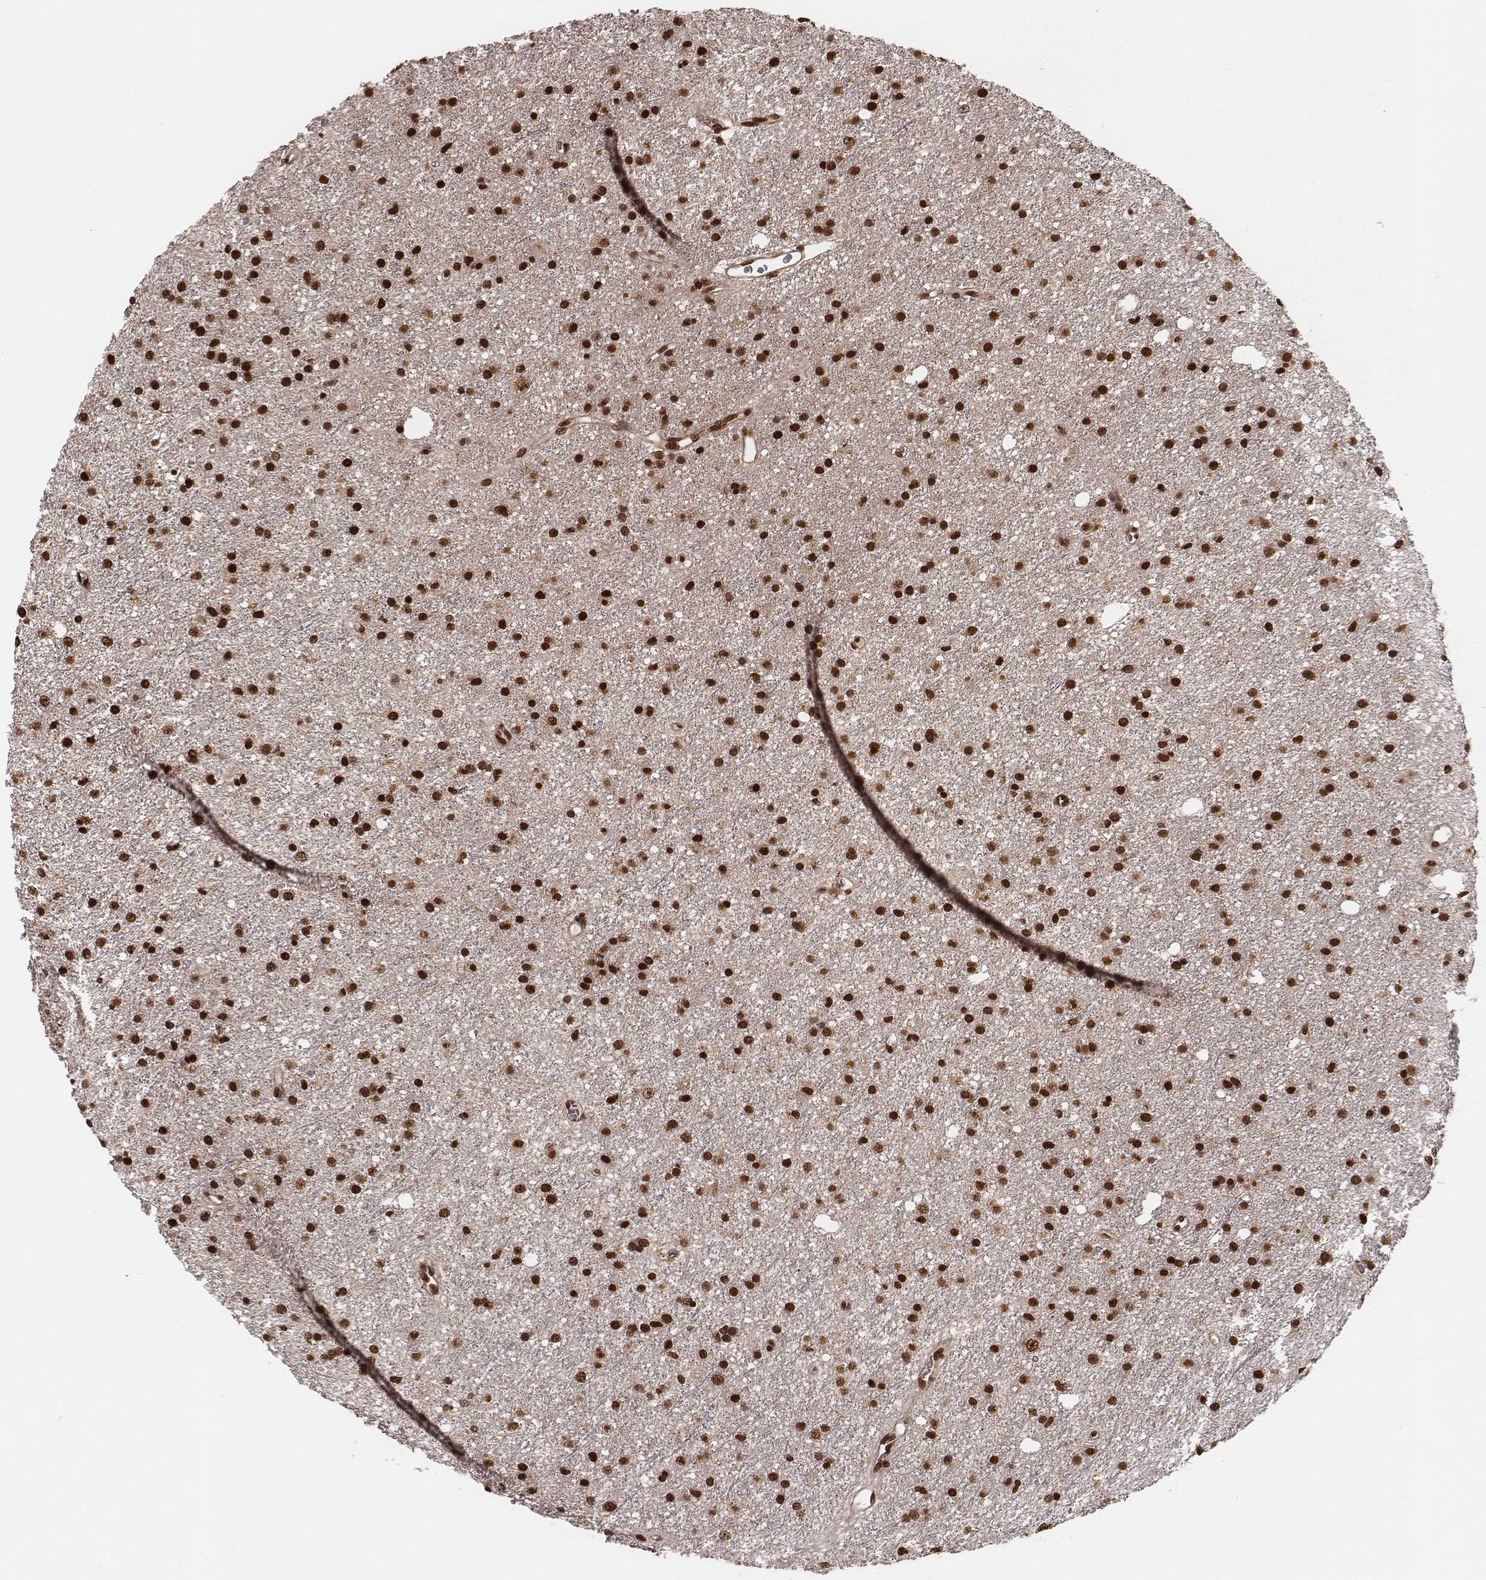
{"staining": {"intensity": "strong", "quantity": ">75%", "location": "cytoplasmic/membranous,nuclear"}, "tissue": "glioma", "cell_type": "Tumor cells", "image_type": "cancer", "snomed": [{"axis": "morphology", "description": "Glioma, malignant, Low grade"}, {"axis": "topography", "description": "Brain"}], "caption": "High-magnification brightfield microscopy of low-grade glioma (malignant) stained with DAB (3,3'-diaminobenzidine) (brown) and counterstained with hematoxylin (blue). tumor cells exhibit strong cytoplasmic/membranous and nuclear positivity is present in approximately>75% of cells.", "gene": "NFX1", "patient": {"sex": "male", "age": 27}}